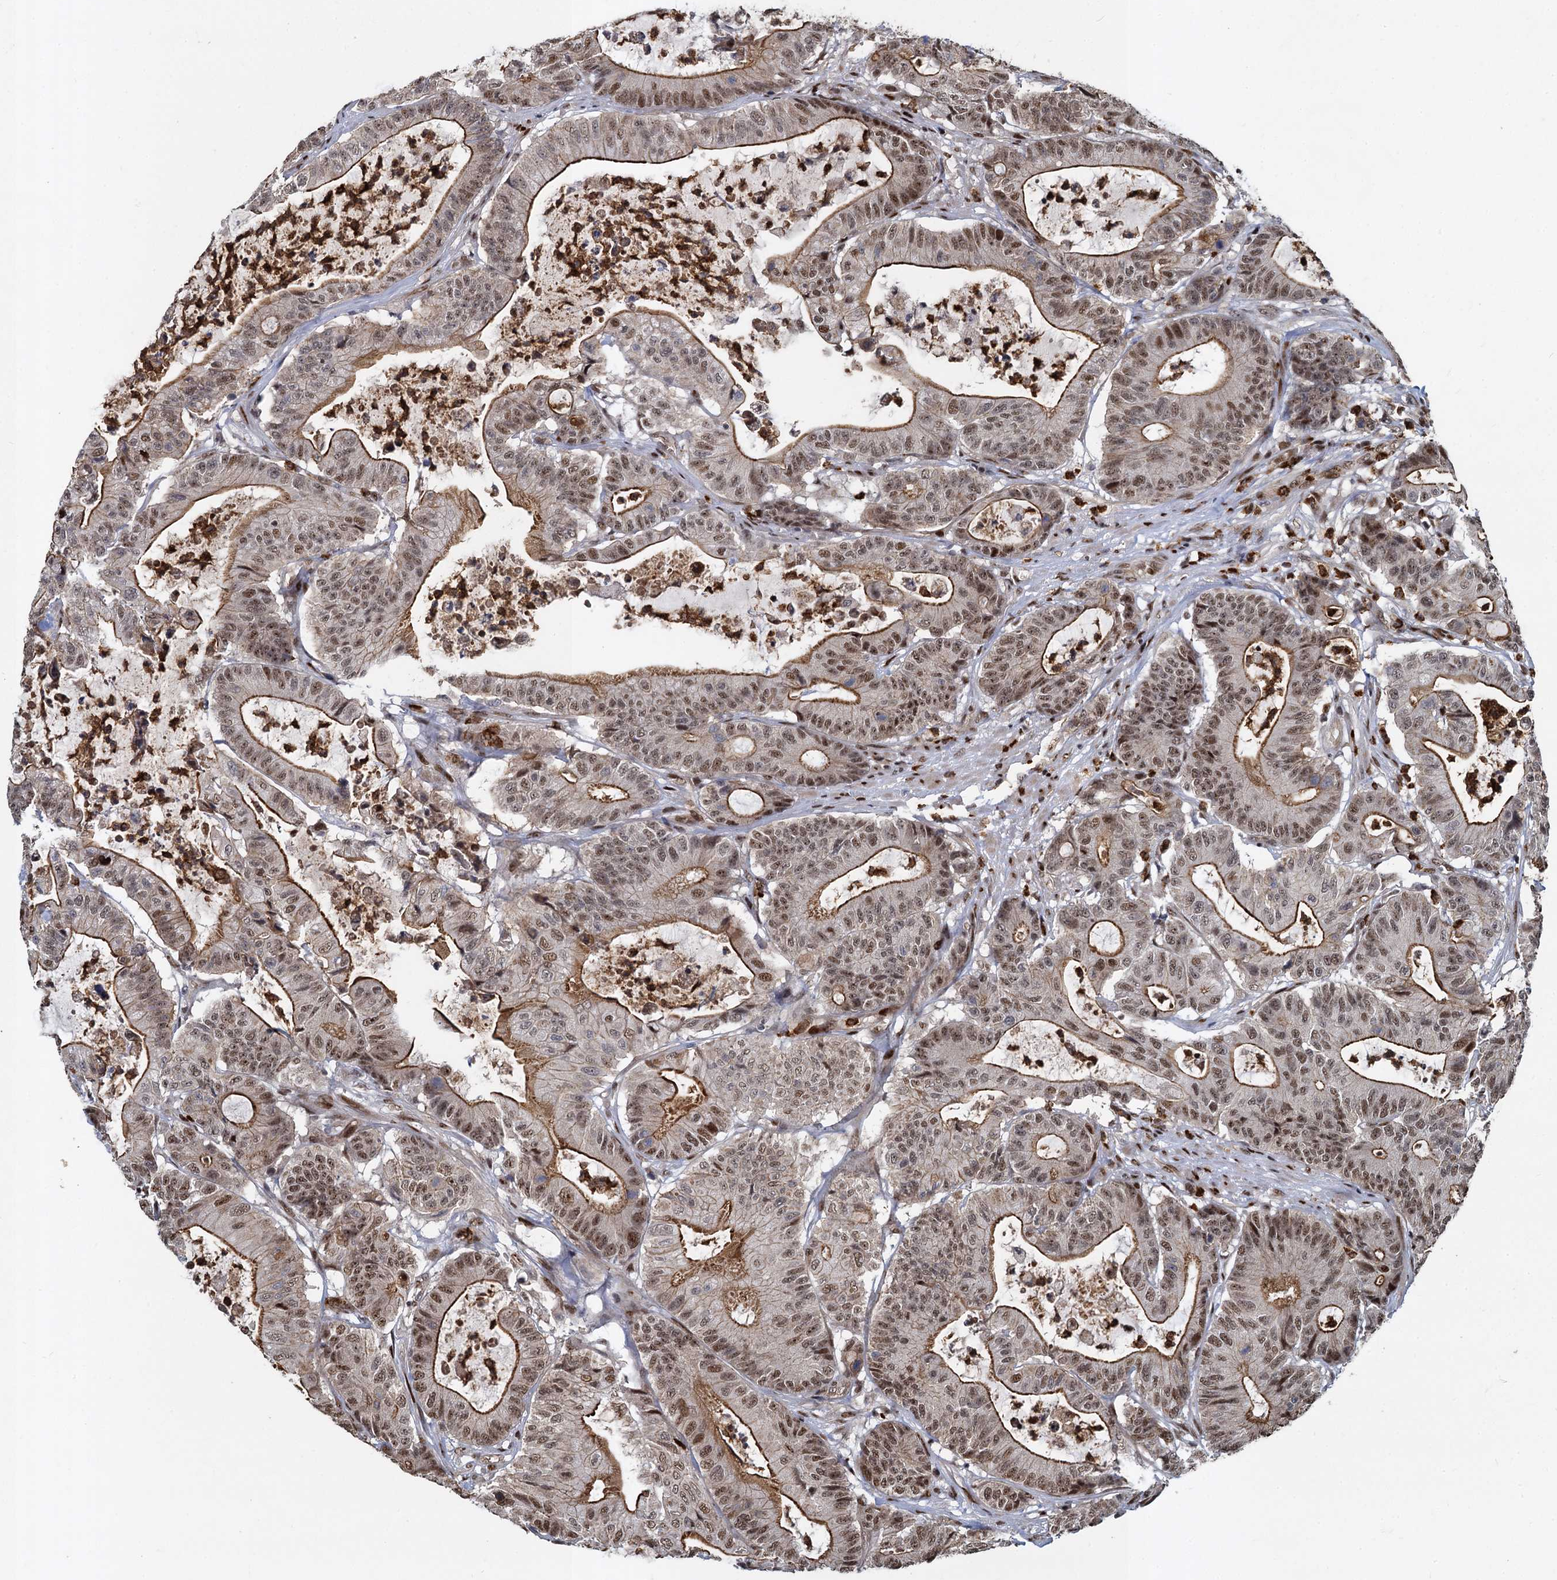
{"staining": {"intensity": "moderate", "quantity": ">75%", "location": "cytoplasmic/membranous,nuclear"}, "tissue": "colorectal cancer", "cell_type": "Tumor cells", "image_type": "cancer", "snomed": [{"axis": "morphology", "description": "Adenocarcinoma, NOS"}, {"axis": "topography", "description": "Colon"}], "caption": "Immunohistochemistry (IHC) image of neoplastic tissue: human adenocarcinoma (colorectal) stained using immunohistochemistry (IHC) exhibits medium levels of moderate protein expression localized specifically in the cytoplasmic/membranous and nuclear of tumor cells, appearing as a cytoplasmic/membranous and nuclear brown color.", "gene": "ANKRD49", "patient": {"sex": "female", "age": 84}}